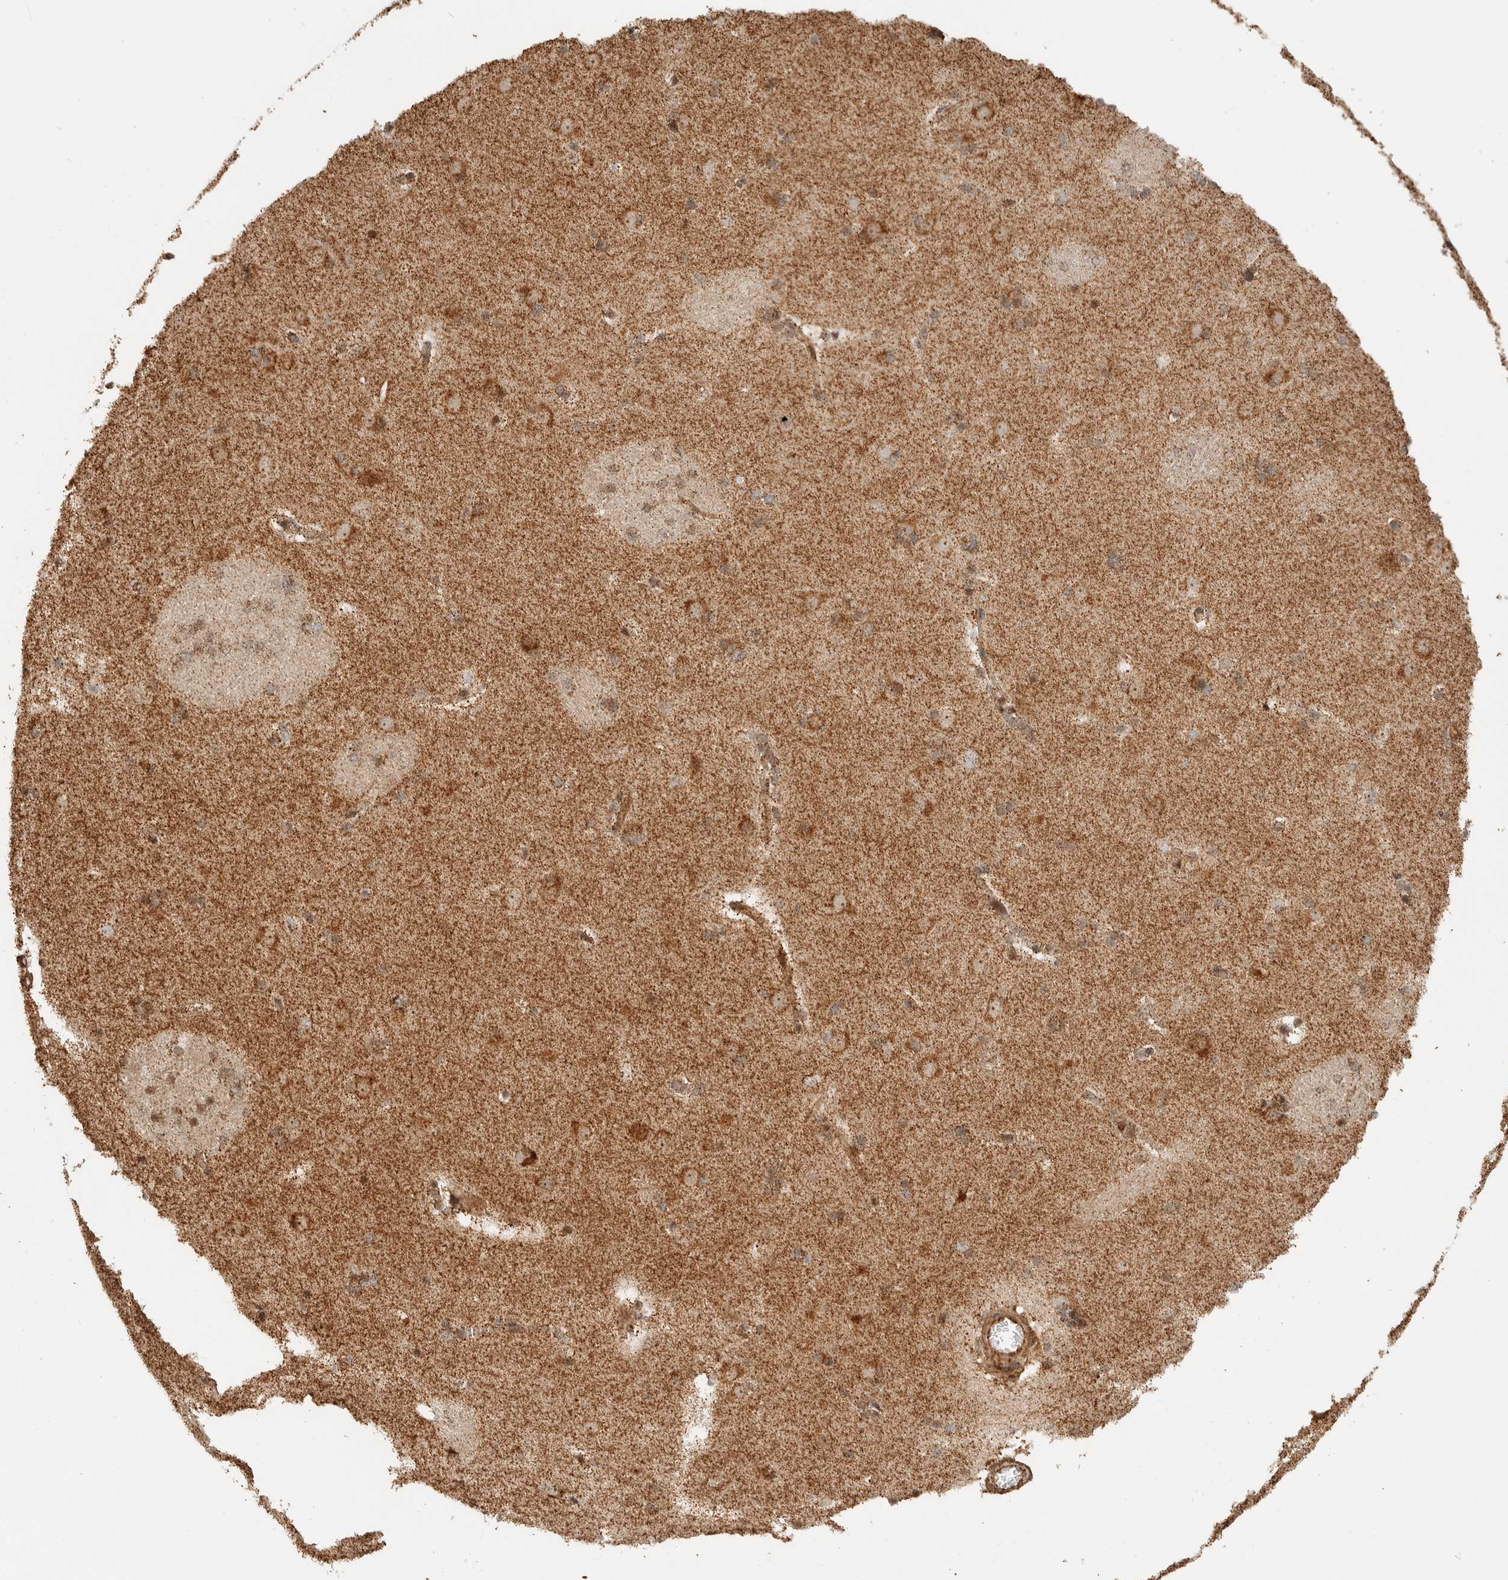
{"staining": {"intensity": "moderate", "quantity": "25%-75%", "location": "cytoplasmic/membranous"}, "tissue": "caudate", "cell_type": "Glial cells", "image_type": "normal", "snomed": [{"axis": "morphology", "description": "Normal tissue, NOS"}, {"axis": "topography", "description": "Lateral ventricle wall"}], "caption": "Glial cells demonstrate medium levels of moderate cytoplasmic/membranous positivity in approximately 25%-75% of cells in unremarkable caudate.", "gene": "KIF9", "patient": {"sex": "female", "age": 19}}